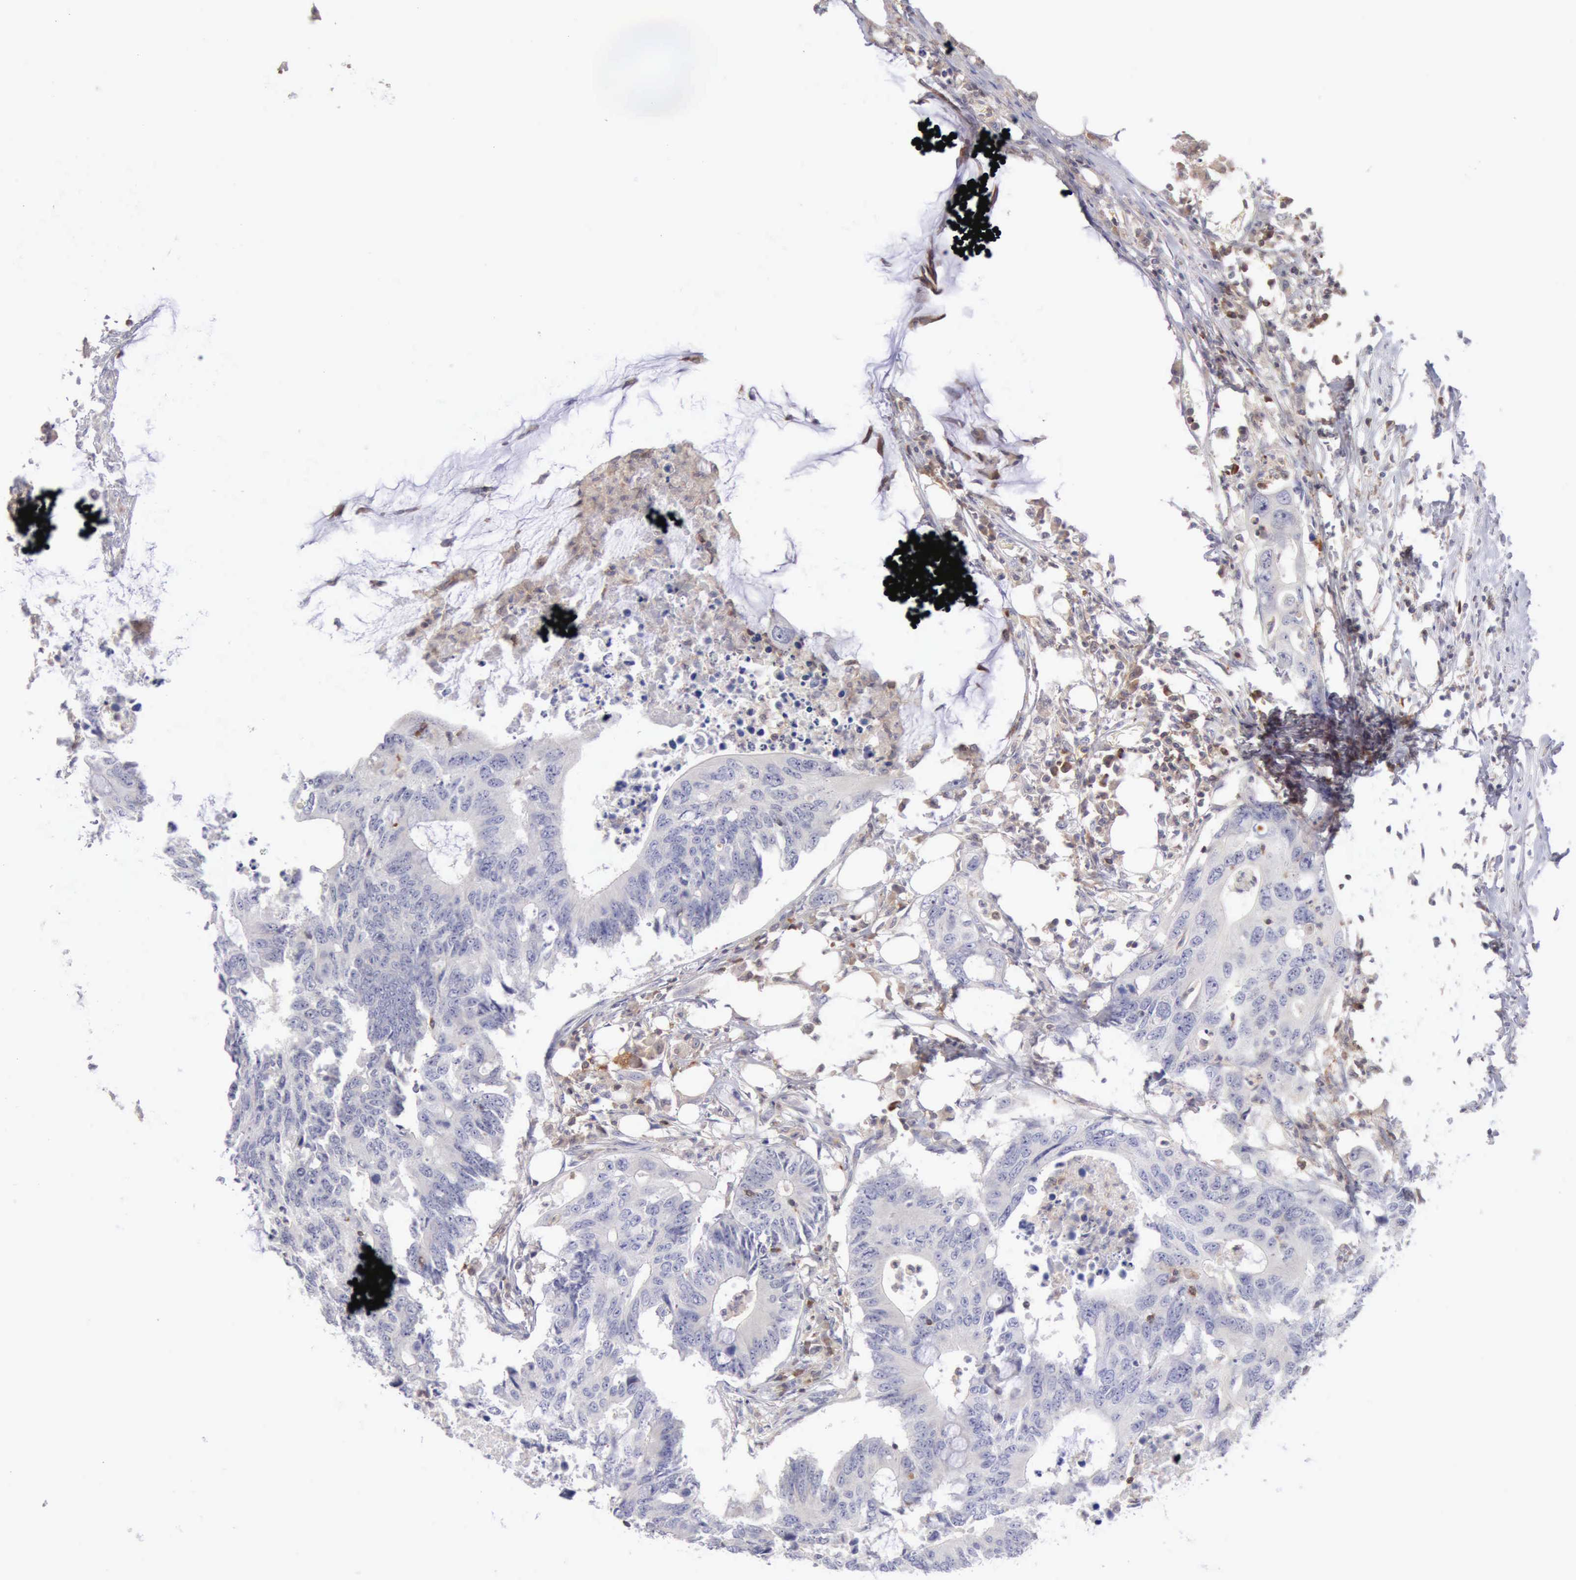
{"staining": {"intensity": "negative", "quantity": "none", "location": "none"}, "tissue": "colorectal cancer", "cell_type": "Tumor cells", "image_type": "cancer", "snomed": [{"axis": "morphology", "description": "Adenocarcinoma, NOS"}, {"axis": "topography", "description": "Colon"}], "caption": "An IHC micrograph of colorectal cancer (adenocarcinoma) is shown. There is no staining in tumor cells of colorectal cancer (adenocarcinoma). (Brightfield microscopy of DAB (3,3'-diaminobenzidine) immunohistochemistry at high magnification).", "gene": "SASH3", "patient": {"sex": "male", "age": 71}}